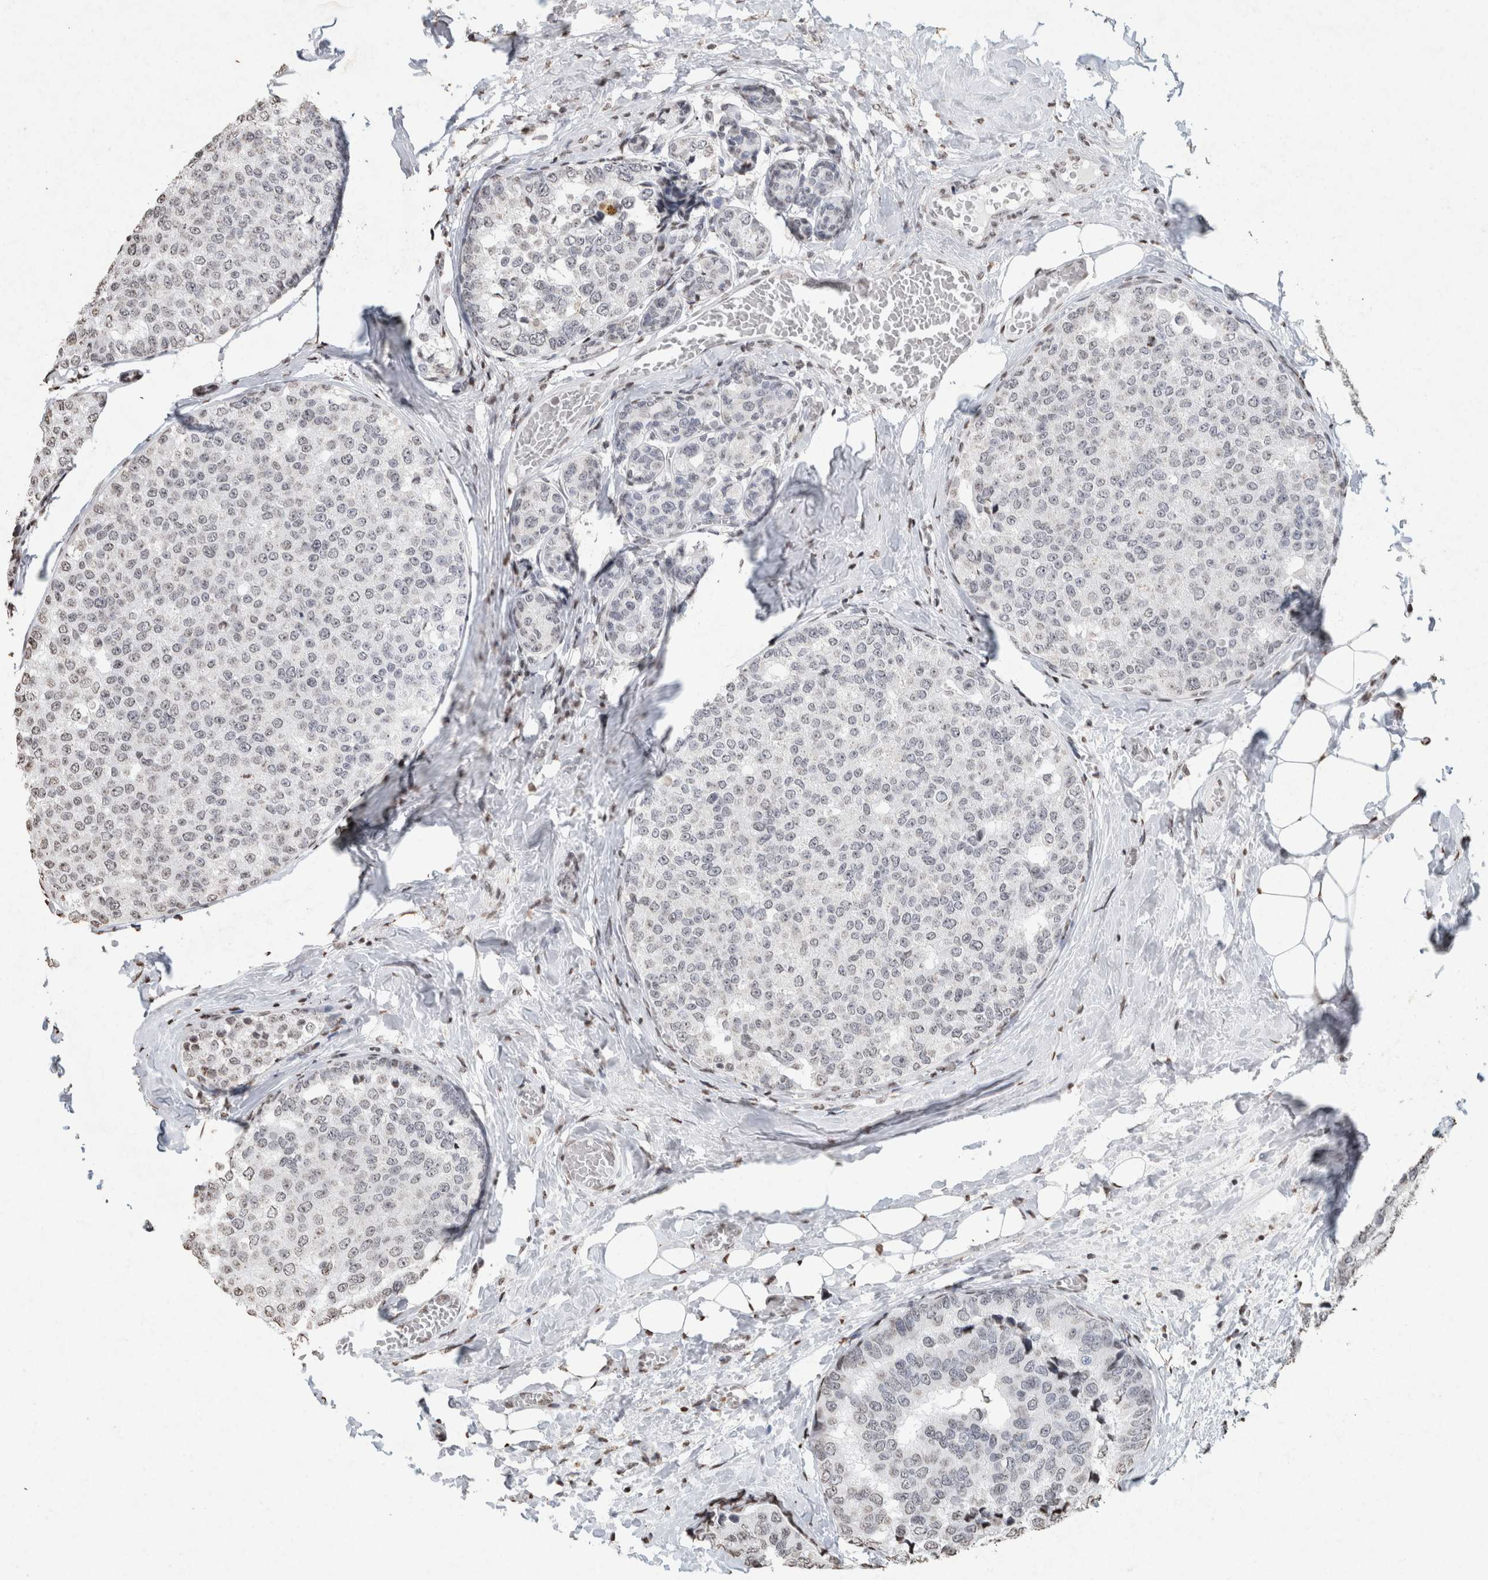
{"staining": {"intensity": "negative", "quantity": "none", "location": "none"}, "tissue": "breast cancer", "cell_type": "Tumor cells", "image_type": "cancer", "snomed": [{"axis": "morphology", "description": "Normal tissue, NOS"}, {"axis": "morphology", "description": "Duct carcinoma"}, {"axis": "topography", "description": "Breast"}], "caption": "Immunohistochemistry image of breast intraductal carcinoma stained for a protein (brown), which reveals no staining in tumor cells.", "gene": "CNTN1", "patient": {"sex": "female", "age": 43}}